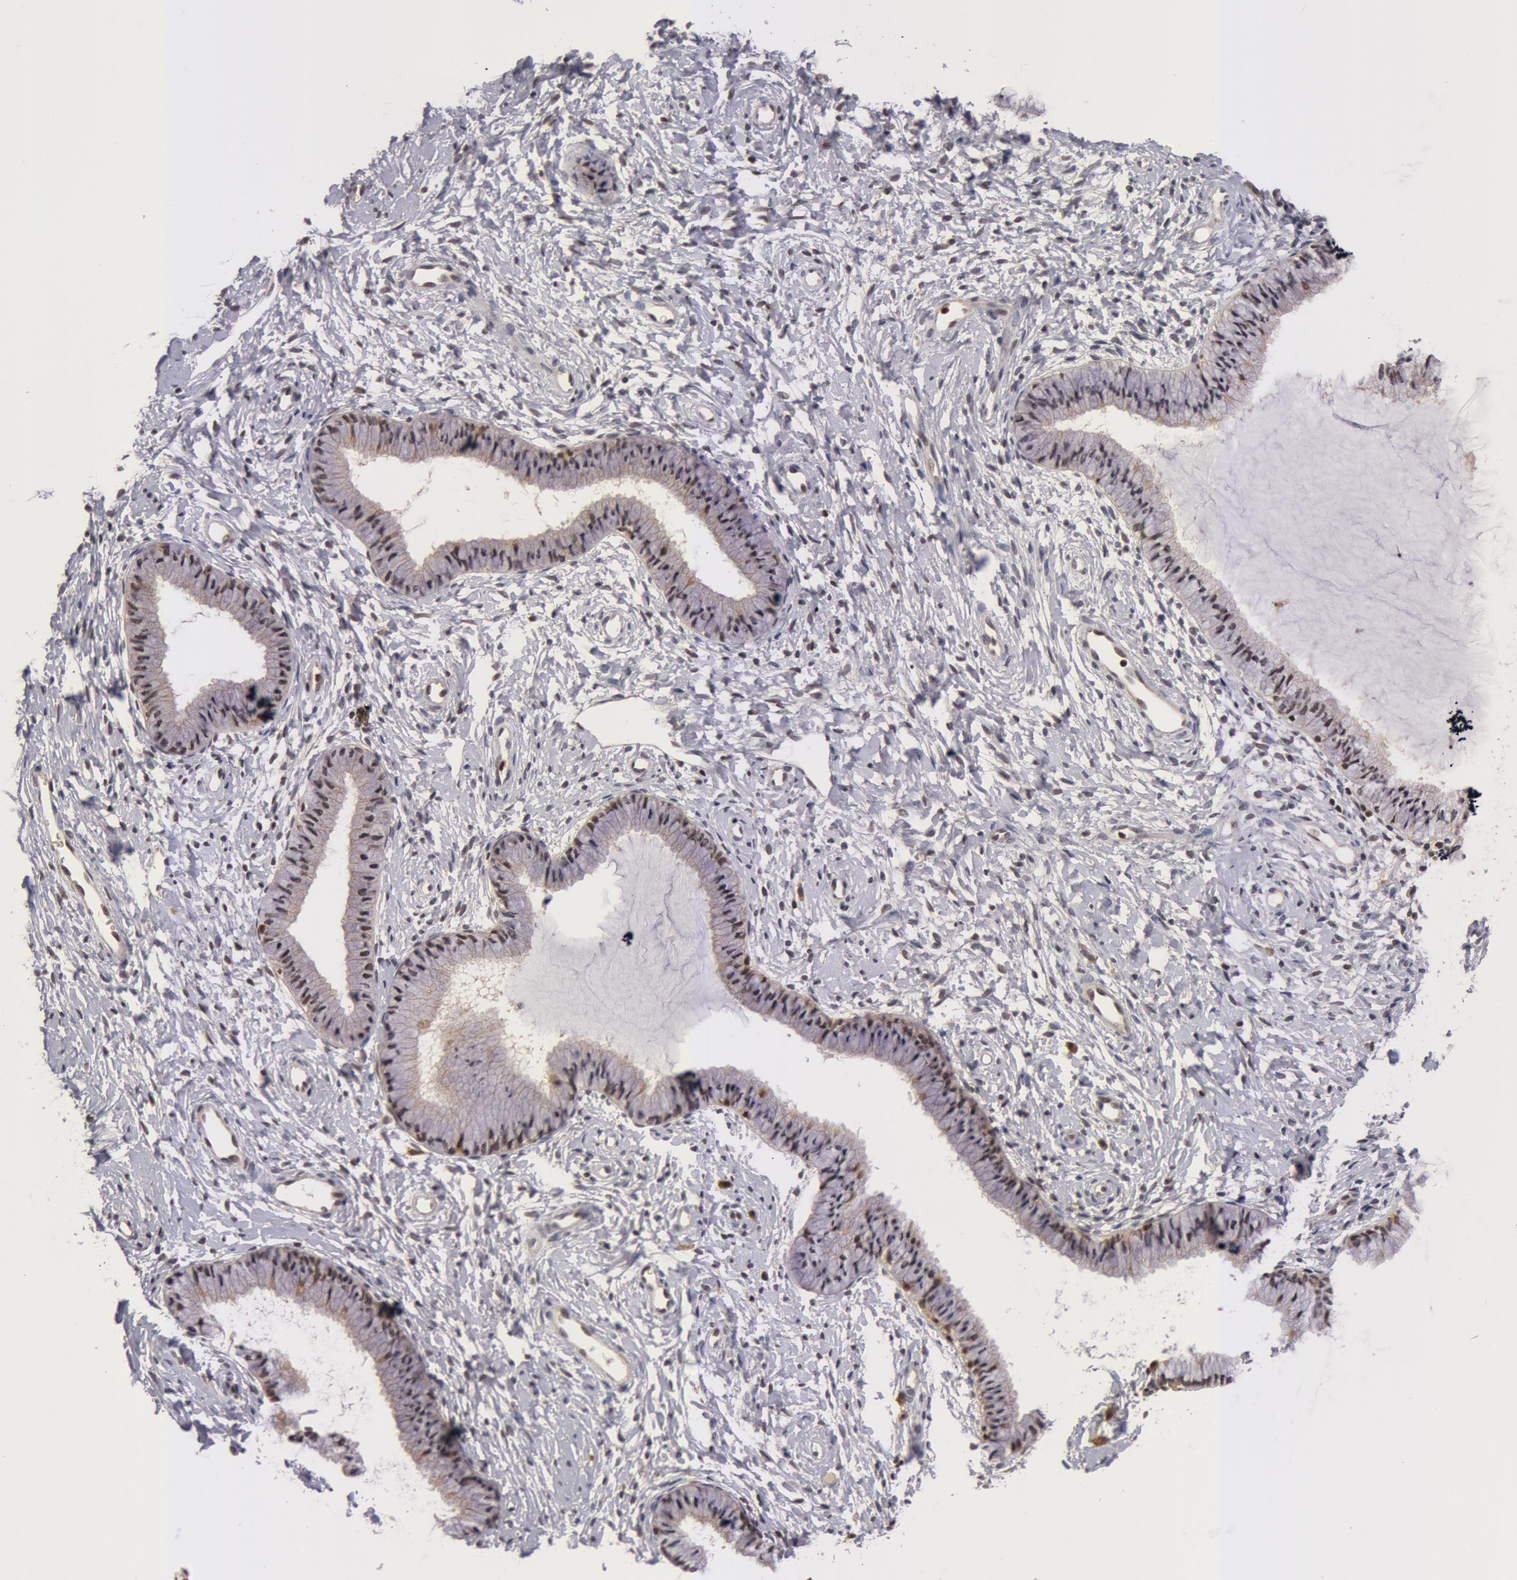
{"staining": {"intensity": "weak", "quantity": "25%-75%", "location": "nuclear"}, "tissue": "cervix", "cell_type": "Glandular cells", "image_type": "normal", "snomed": [{"axis": "morphology", "description": "Normal tissue, NOS"}, {"axis": "topography", "description": "Cervix"}], "caption": "Immunohistochemistry staining of normal cervix, which reveals low levels of weak nuclear staining in approximately 25%-75% of glandular cells indicating weak nuclear protein staining. The staining was performed using DAB (3,3'-diaminobenzidine) (brown) for protein detection and nuclei were counterstained in hematoxylin (blue).", "gene": "ZNF350", "patient": {"sex": "female", "age": 46}}